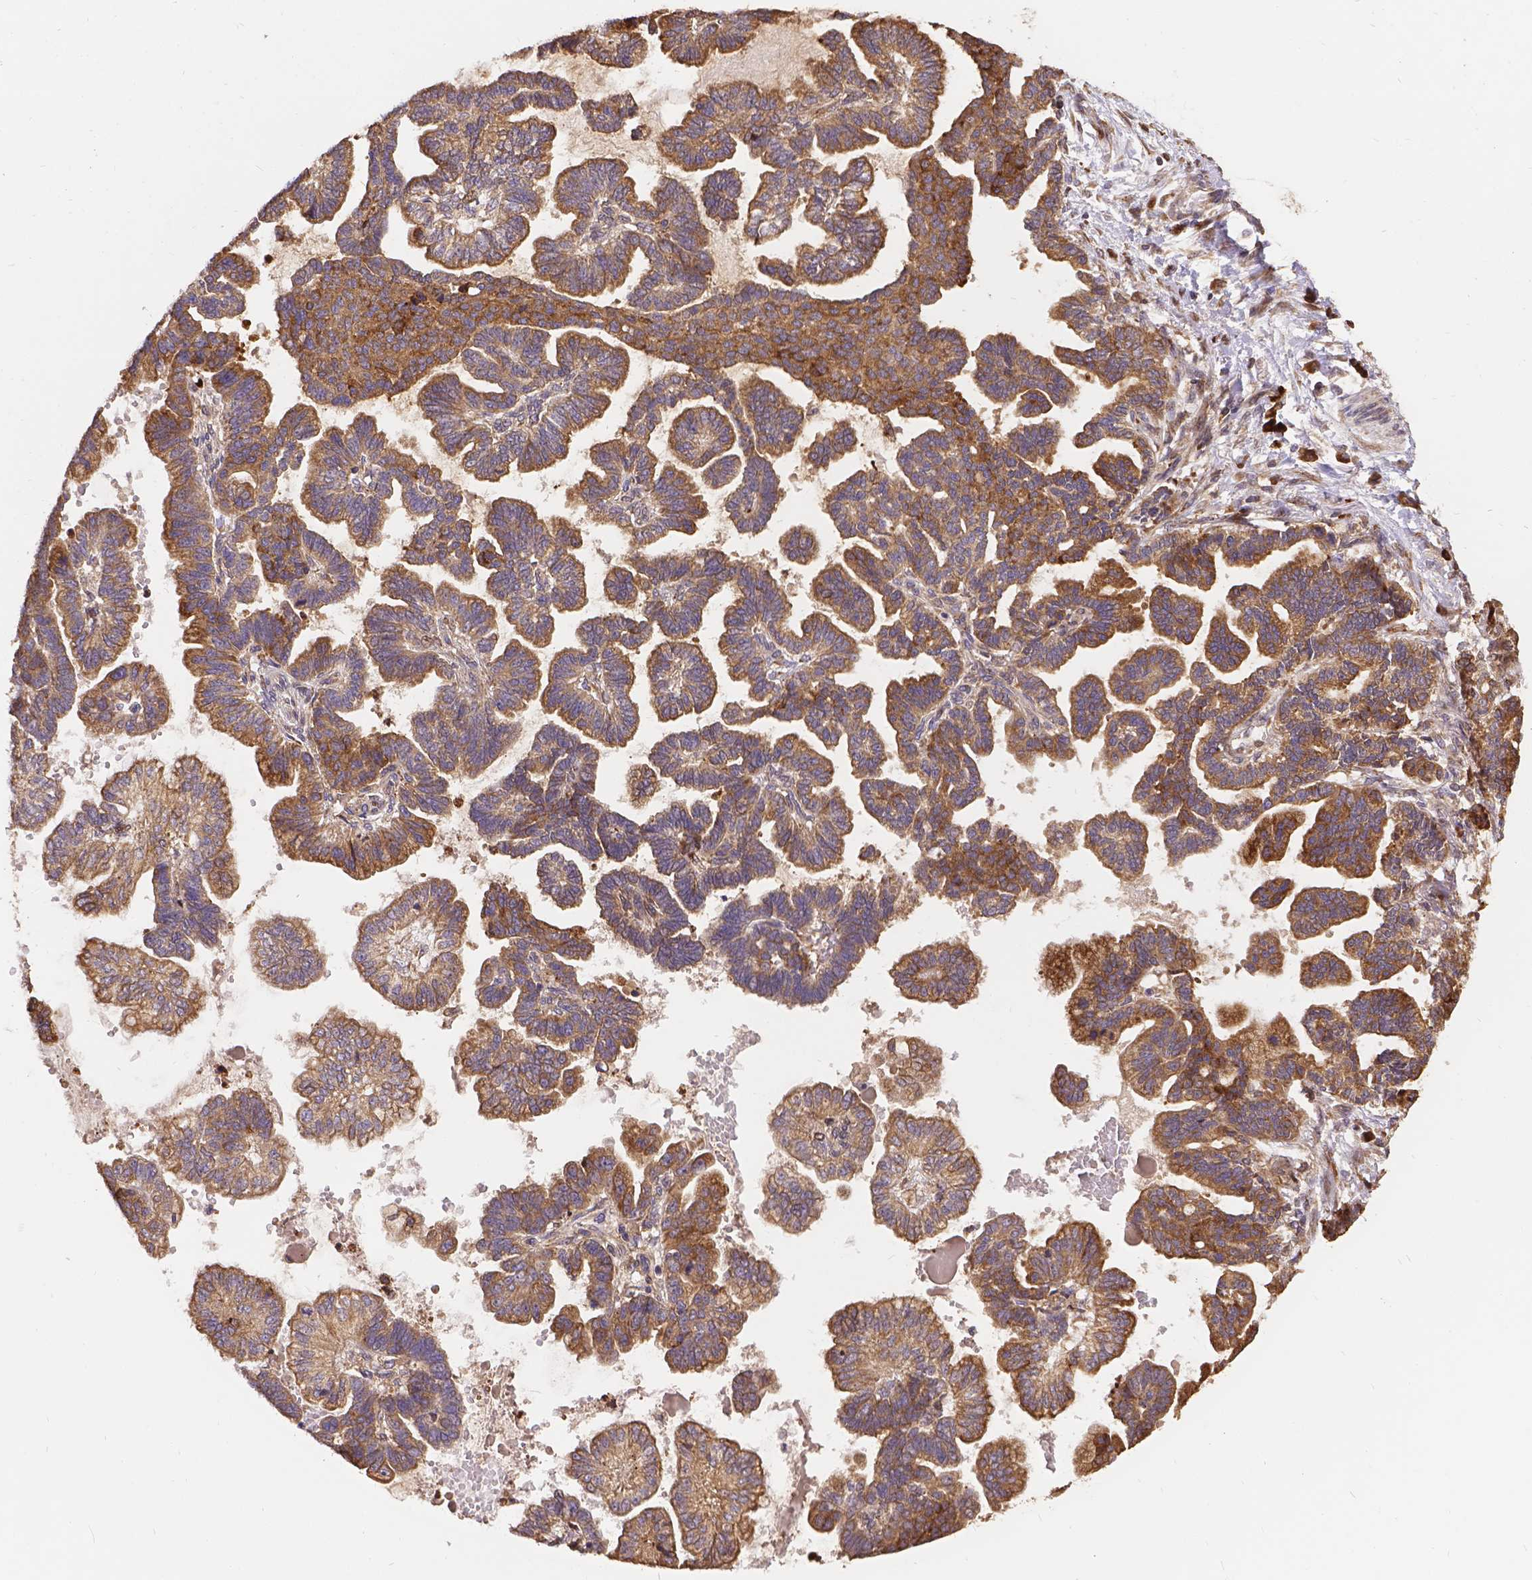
{"staining": {"intensity": "weak", "quantity": ">75%", "location": "cytoplasmic/membranous"}, "tissue": "stomach cancer", "cell_type": "Tumor cells", "image_type": "cancer", "snomed": [{"axis": "morphology", "description": "Adenocarcinoma, NOS"}, {"axis": "topography", "description": "Stomach"}], "caption": "A micrograph of human stomach adenocarcinoma stained for a protein exhibits weak cytoplasmic/membranous brown staining in tumor cells. (DAB (3,3'-diaminobenzidine) IHC with brightfield microscopy, high magnification).", "gene": "DENND6A", "patient": {"sex": "male", "age": 83}}